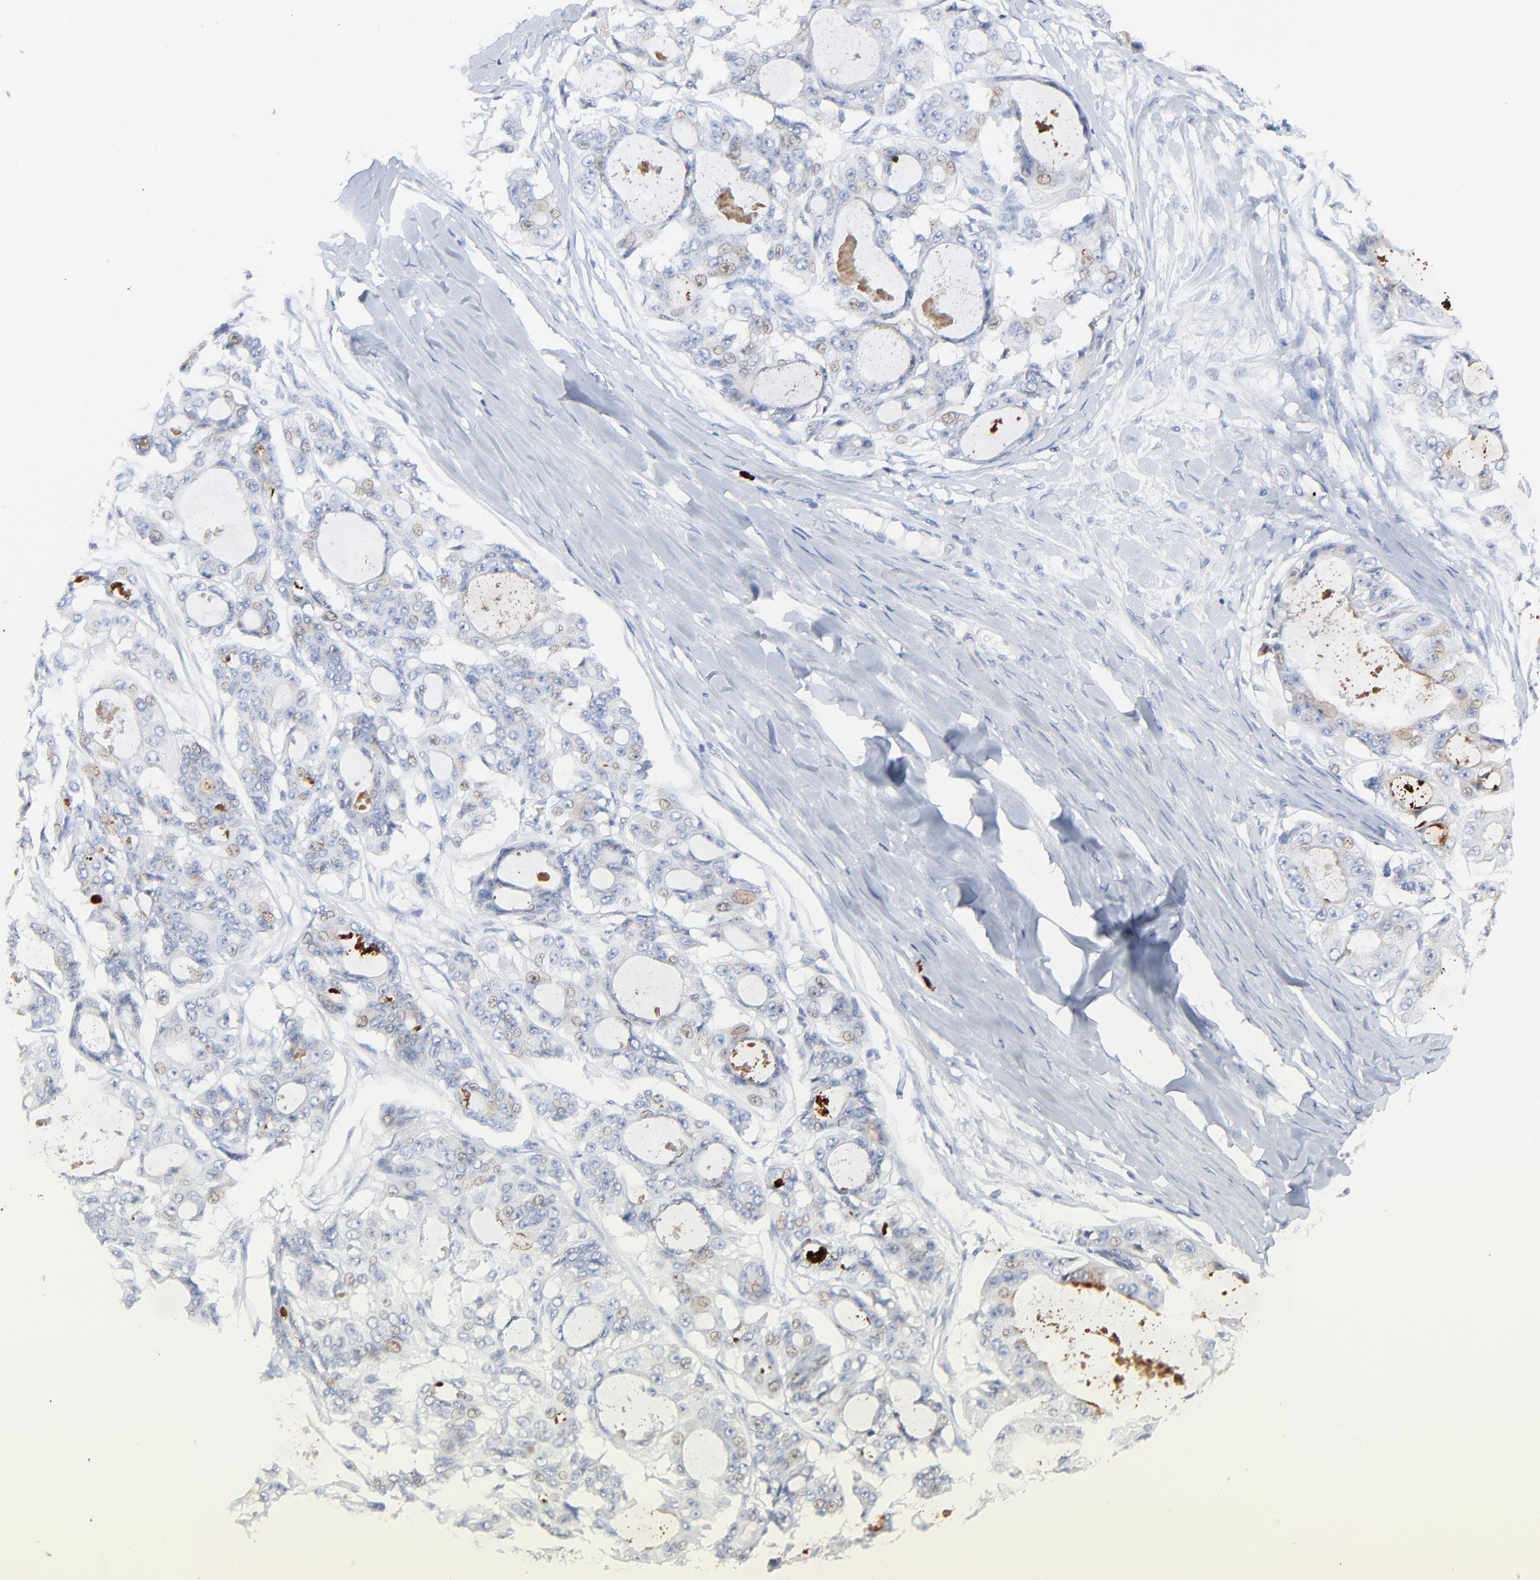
{"staining": {"intensity": "weak", "quantity": "<25%", "location": "cytoplasmic/membranous,nuclear"}, "tissue": "ovarian cancer", "cell_type": "Tumor cells", "image_type": "cancer", "snomed": [{"axis": "morphology", "description": "Carcinoma, endometroid"}, {"axis": "topography", "description": "Ovary"}], "caption": "Tumor cells are negative for protein expression in human endometroid carcinoma (ovarian).", "gene": "LCN2", "patient": {"sex": "female", "age": 61}}